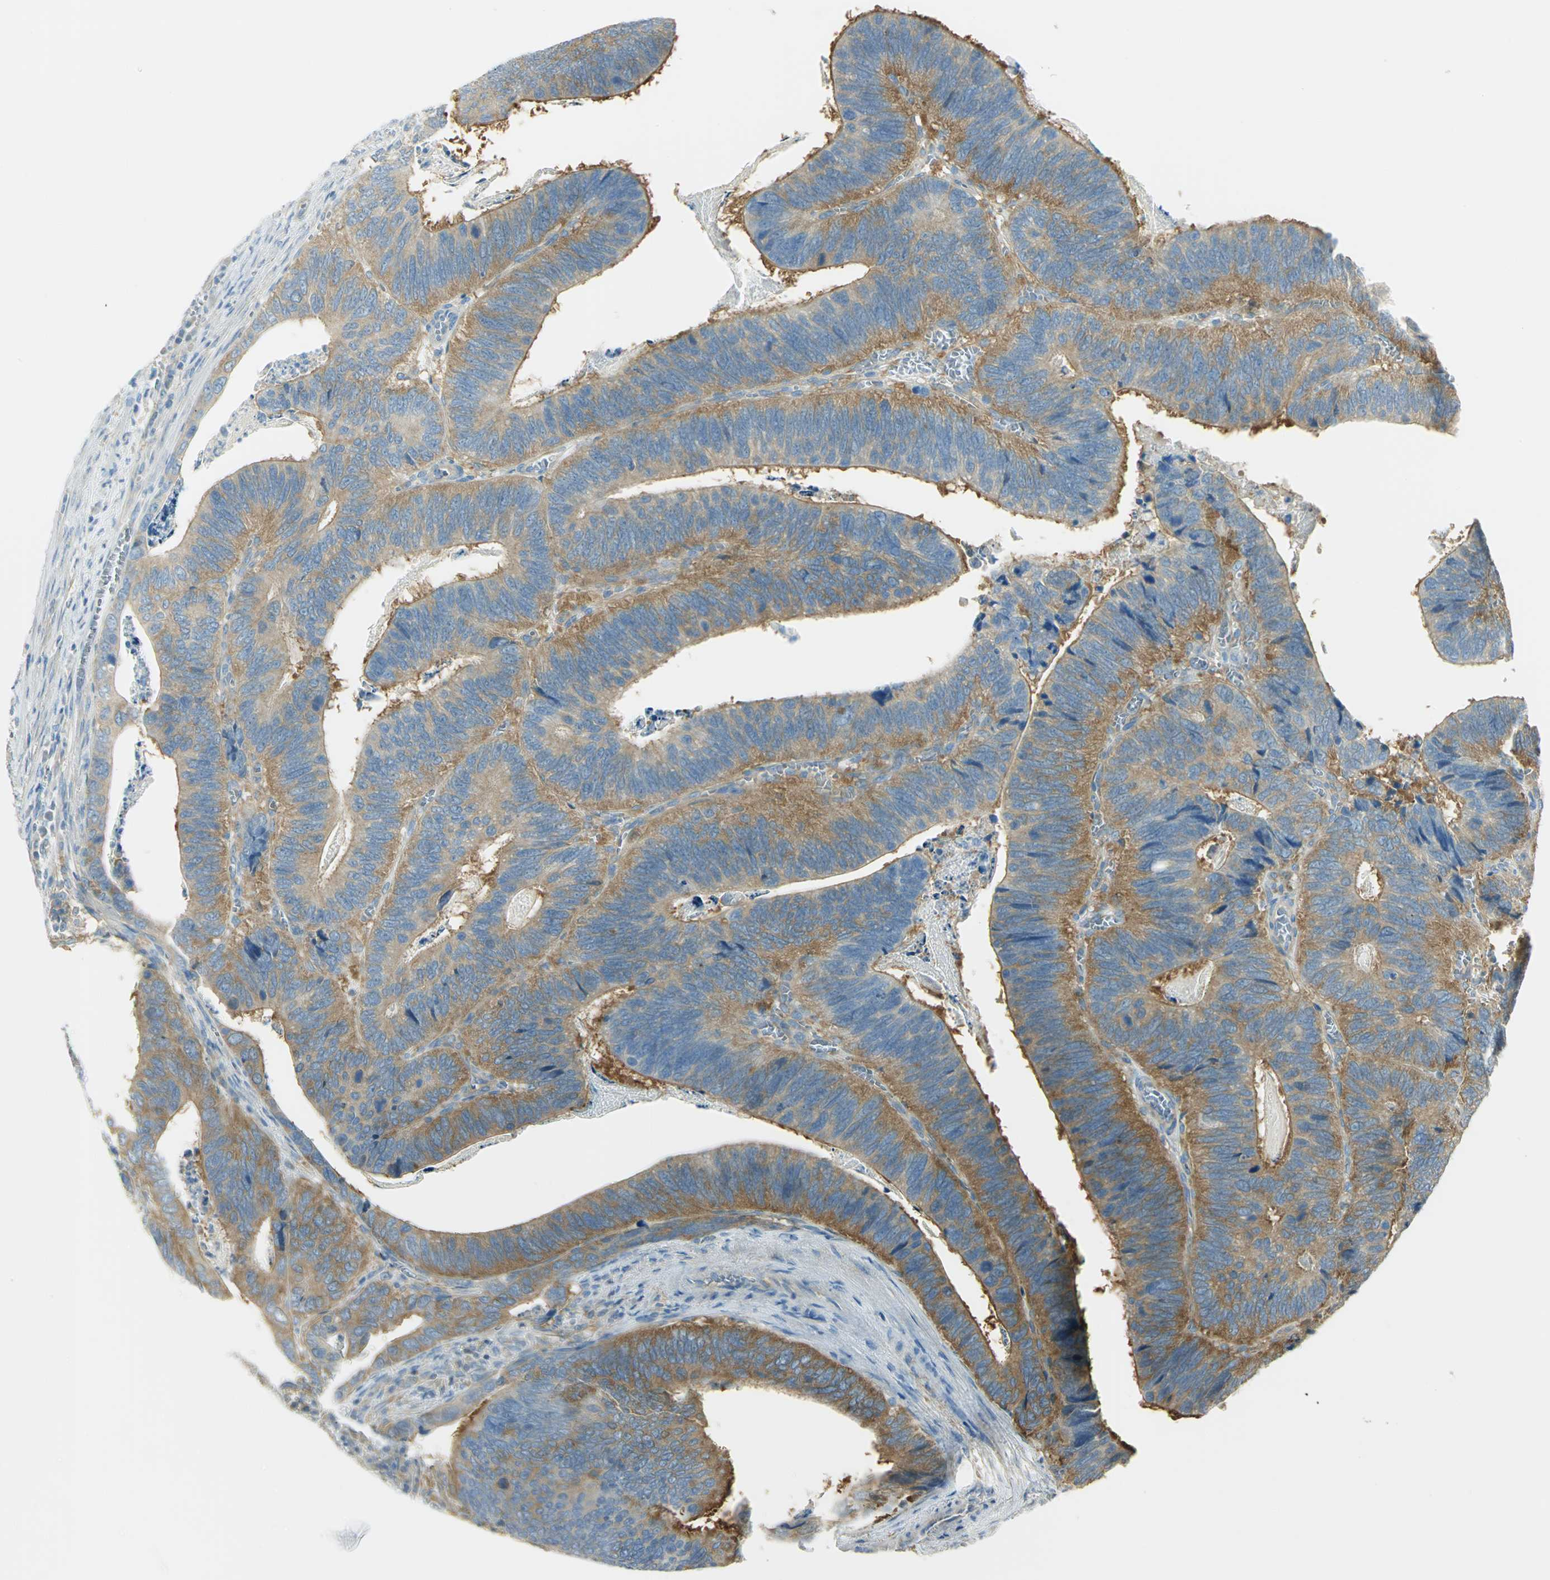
{"staining": {"intensity": "moderate", "quantity": ">75%", "location": "cytoplasmic/membranous"}, "tissue": "colorectal cancer", "cell_type": "Tumor cells", "image_type": "cancer", "snomed": [{"axis": "morphology", "description": "Adenocarcinoma, NOS"}, {"axis": "topography", "description": "Colon"}], "caption": "Immunohistochemical staining of colorectal cancer (adenocarcinoma) exhibits moderate cytoplasmic/membranous protein expression in approximately >75% of tumor cells.", "gene": "TSC22D2", "patient": {"sex": "male", "age": 72}}